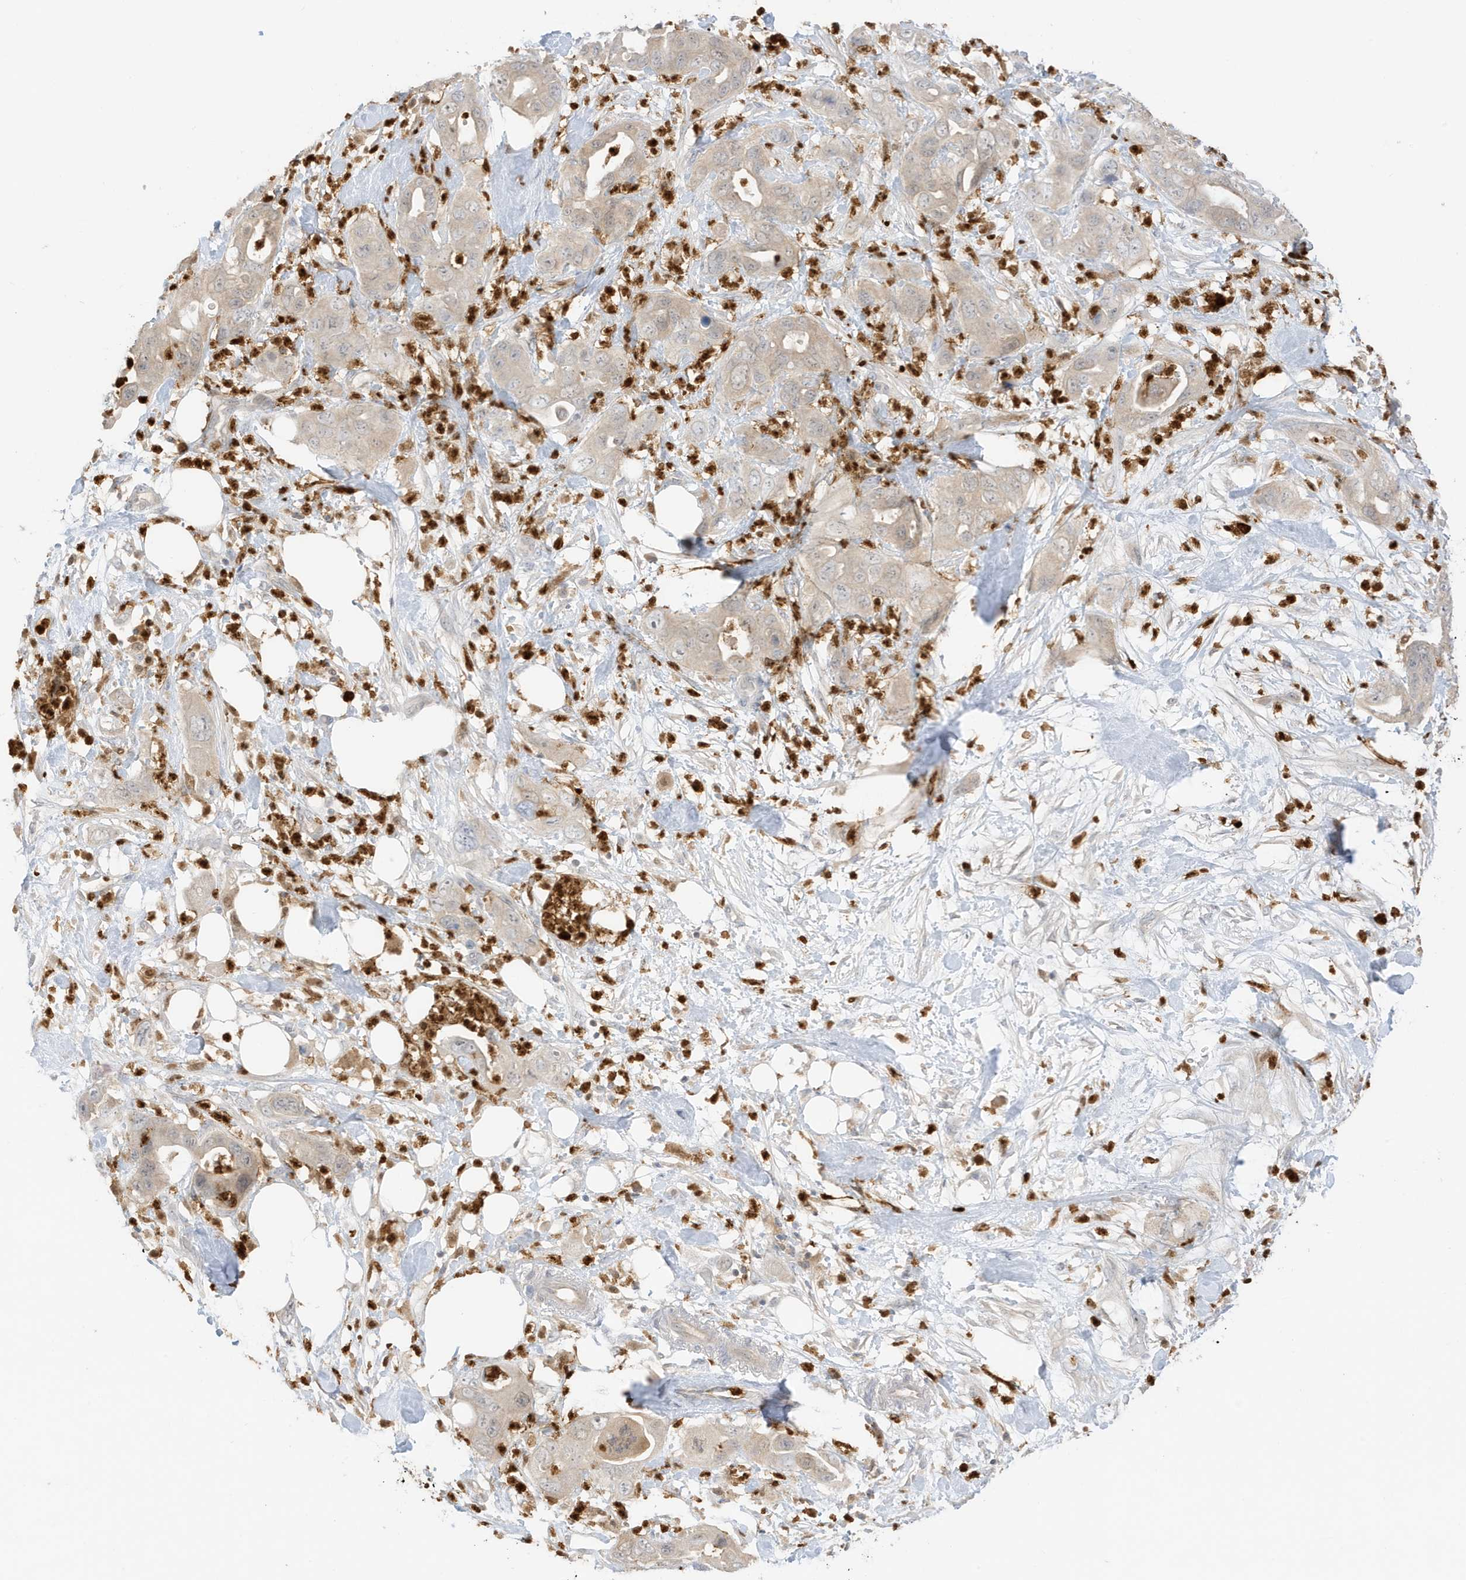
{"staining": {"intensity": "weak", "quantity": "<25%", "location": "cytoplasmic/membranous"}, "tissue": "pancreatic cancer", "cell_type": "Tumor cells", "image_type": "cancer", "snomed": [{"axis": "morphology", "description": "Adenocarcinoma, NOS"}, {"axis": "topography", "description": "Pancreas"}], "caption": "Protein analysis of pancreatic cancer displays no significant positivity in tumor cells.", "gene": "GCA", "patient": {"sex": "female", "age": 71}}